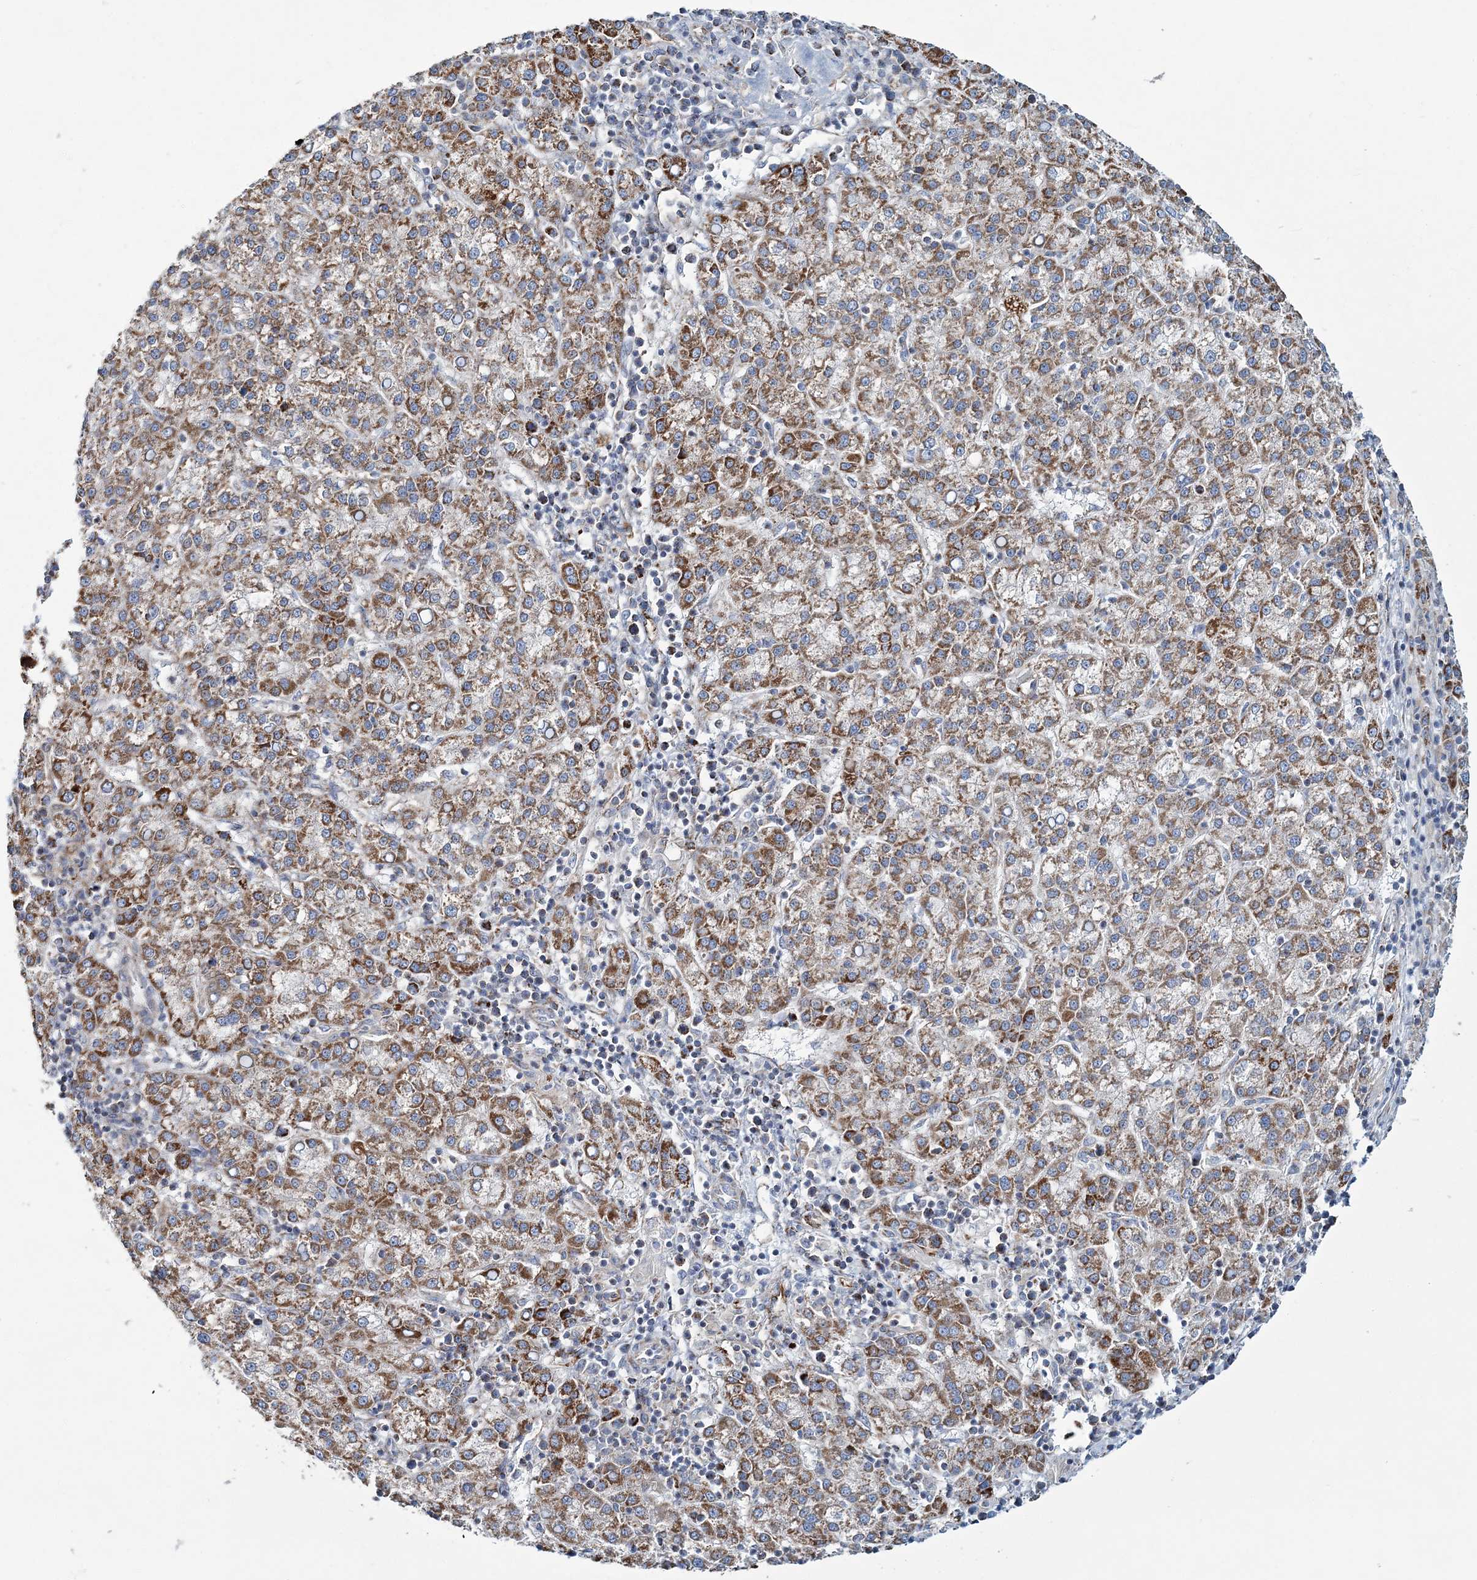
{"staining": {"intensity": "moderate", "quantity": ">75%", "location": "cytoplasmic/membranous"}, "tissue": "liver cancer", "cell_type": "Tumor cells", "image_type": "cancer", "snomed": [{"axis": "morphology", "description": "Carcinoma, Hepatocellular, NOS"}, {"axis": "topography", "description": "Liver"}], "caption": "Protein expression analysis of human liver cancer (hepatocellular carcinoma) reveals moderate cytoplasmic/membranous staining in approximately >75% of tumor cells. The staining was performed using DAB (3,3'-diaminobenzidine), with brown indicating positive protein expression. Nuclei are stained blue with hematoxylin.", "gene": "ARHGAP6", "patient": {"sex": "female", "age": 58}}